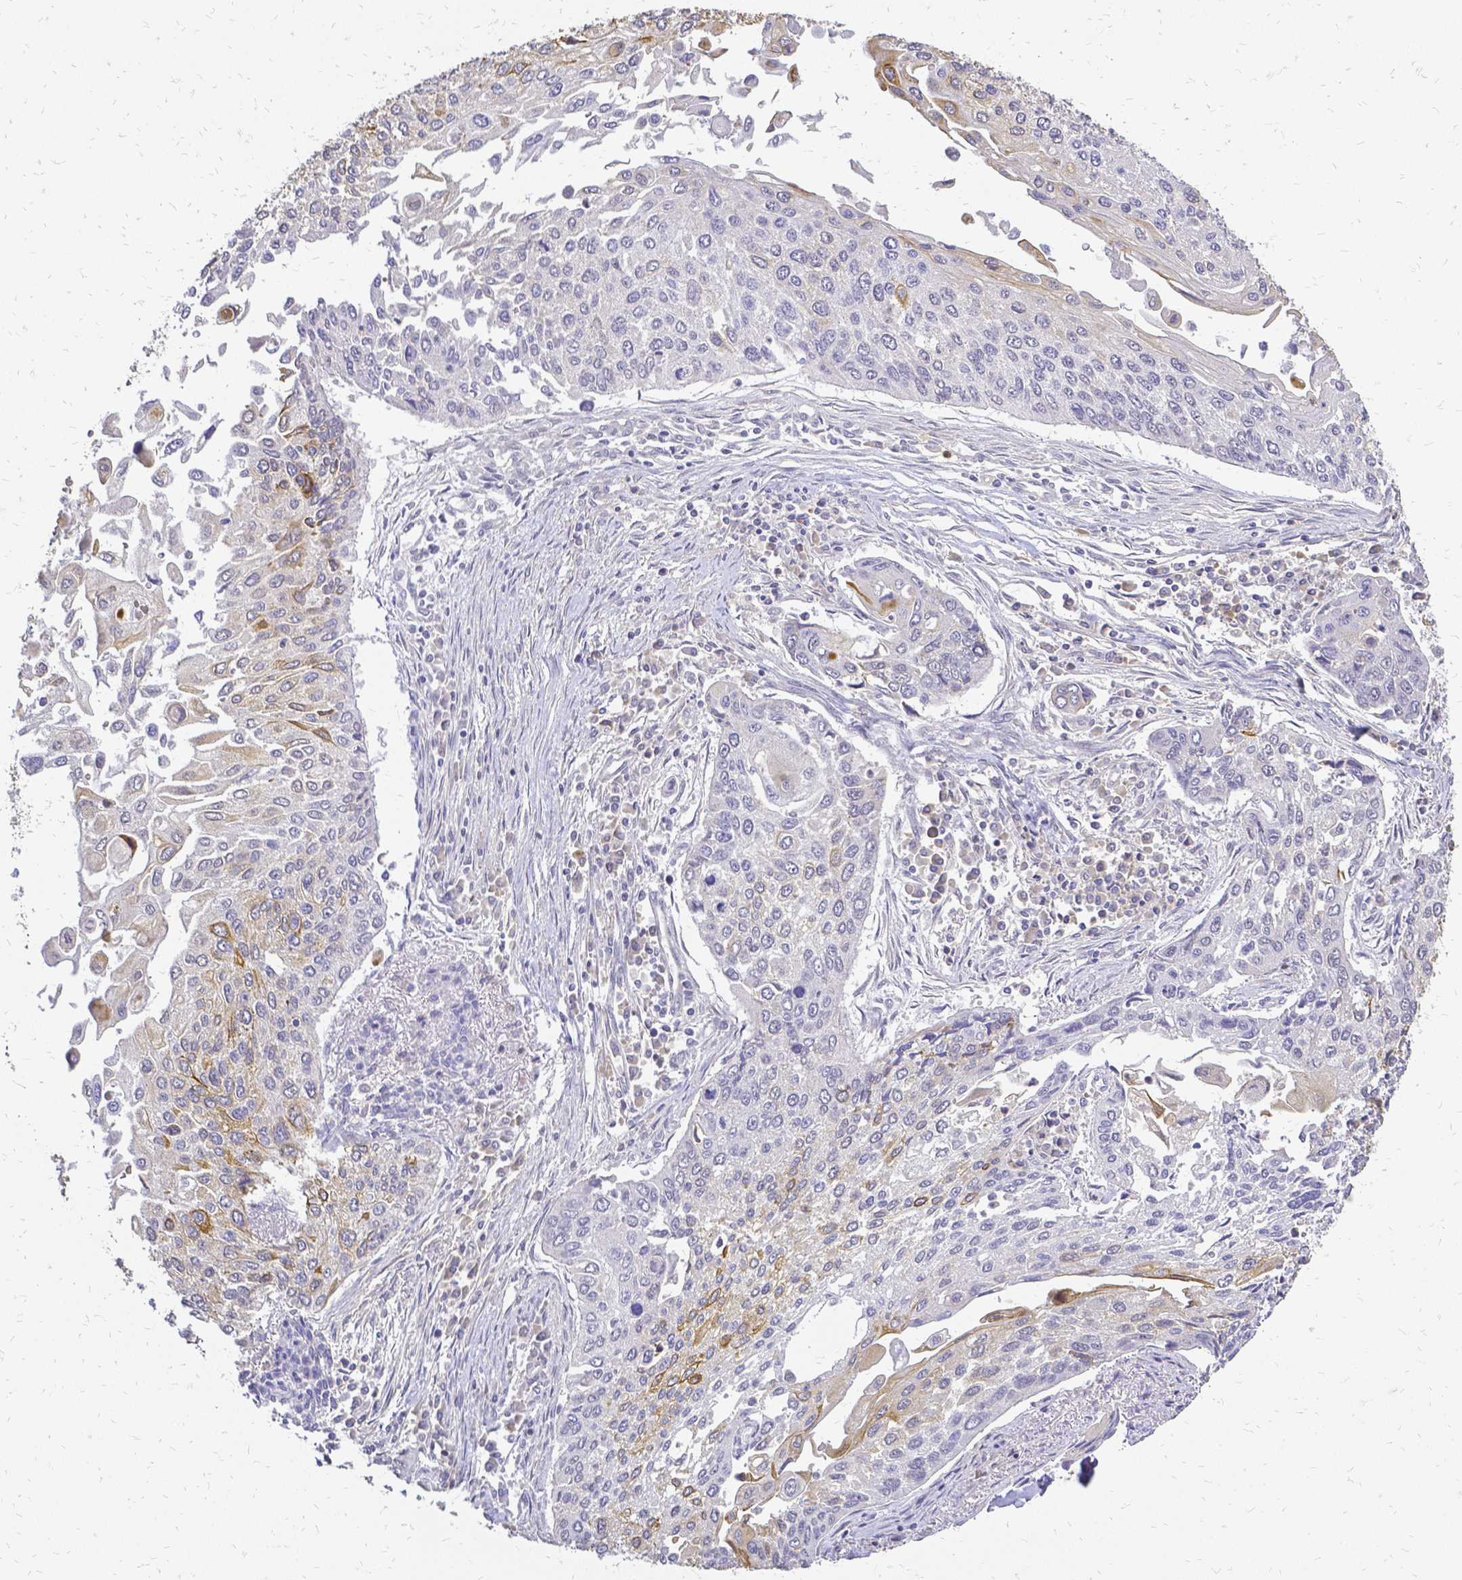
{"staining": {"intensity": "moderate", "quantity": "<25%", "location": "cytoplasmic/membranous"}, "tissue": "lung cancer", "cell_type": "Tumor cells", "image_type": "cancer", "snomed": [{"axis": "morphology", "description": "Squamous cell carcinoma, NOS"}, {"axis": "morphology", "description": "Squamous cell carcinoma, metastatic, NOS"}, {"axis": "topography", "description": "Lung"}], "caption": "A micrograph showing moderate cytoplasmic/membranous expression in approximately <25% of tumor cells in lung squamous cell carcinoma, as visualized by brown immunohistochemical staining.", "gene": "CIB1", "patient": {"sex": "male", "age": 63}}